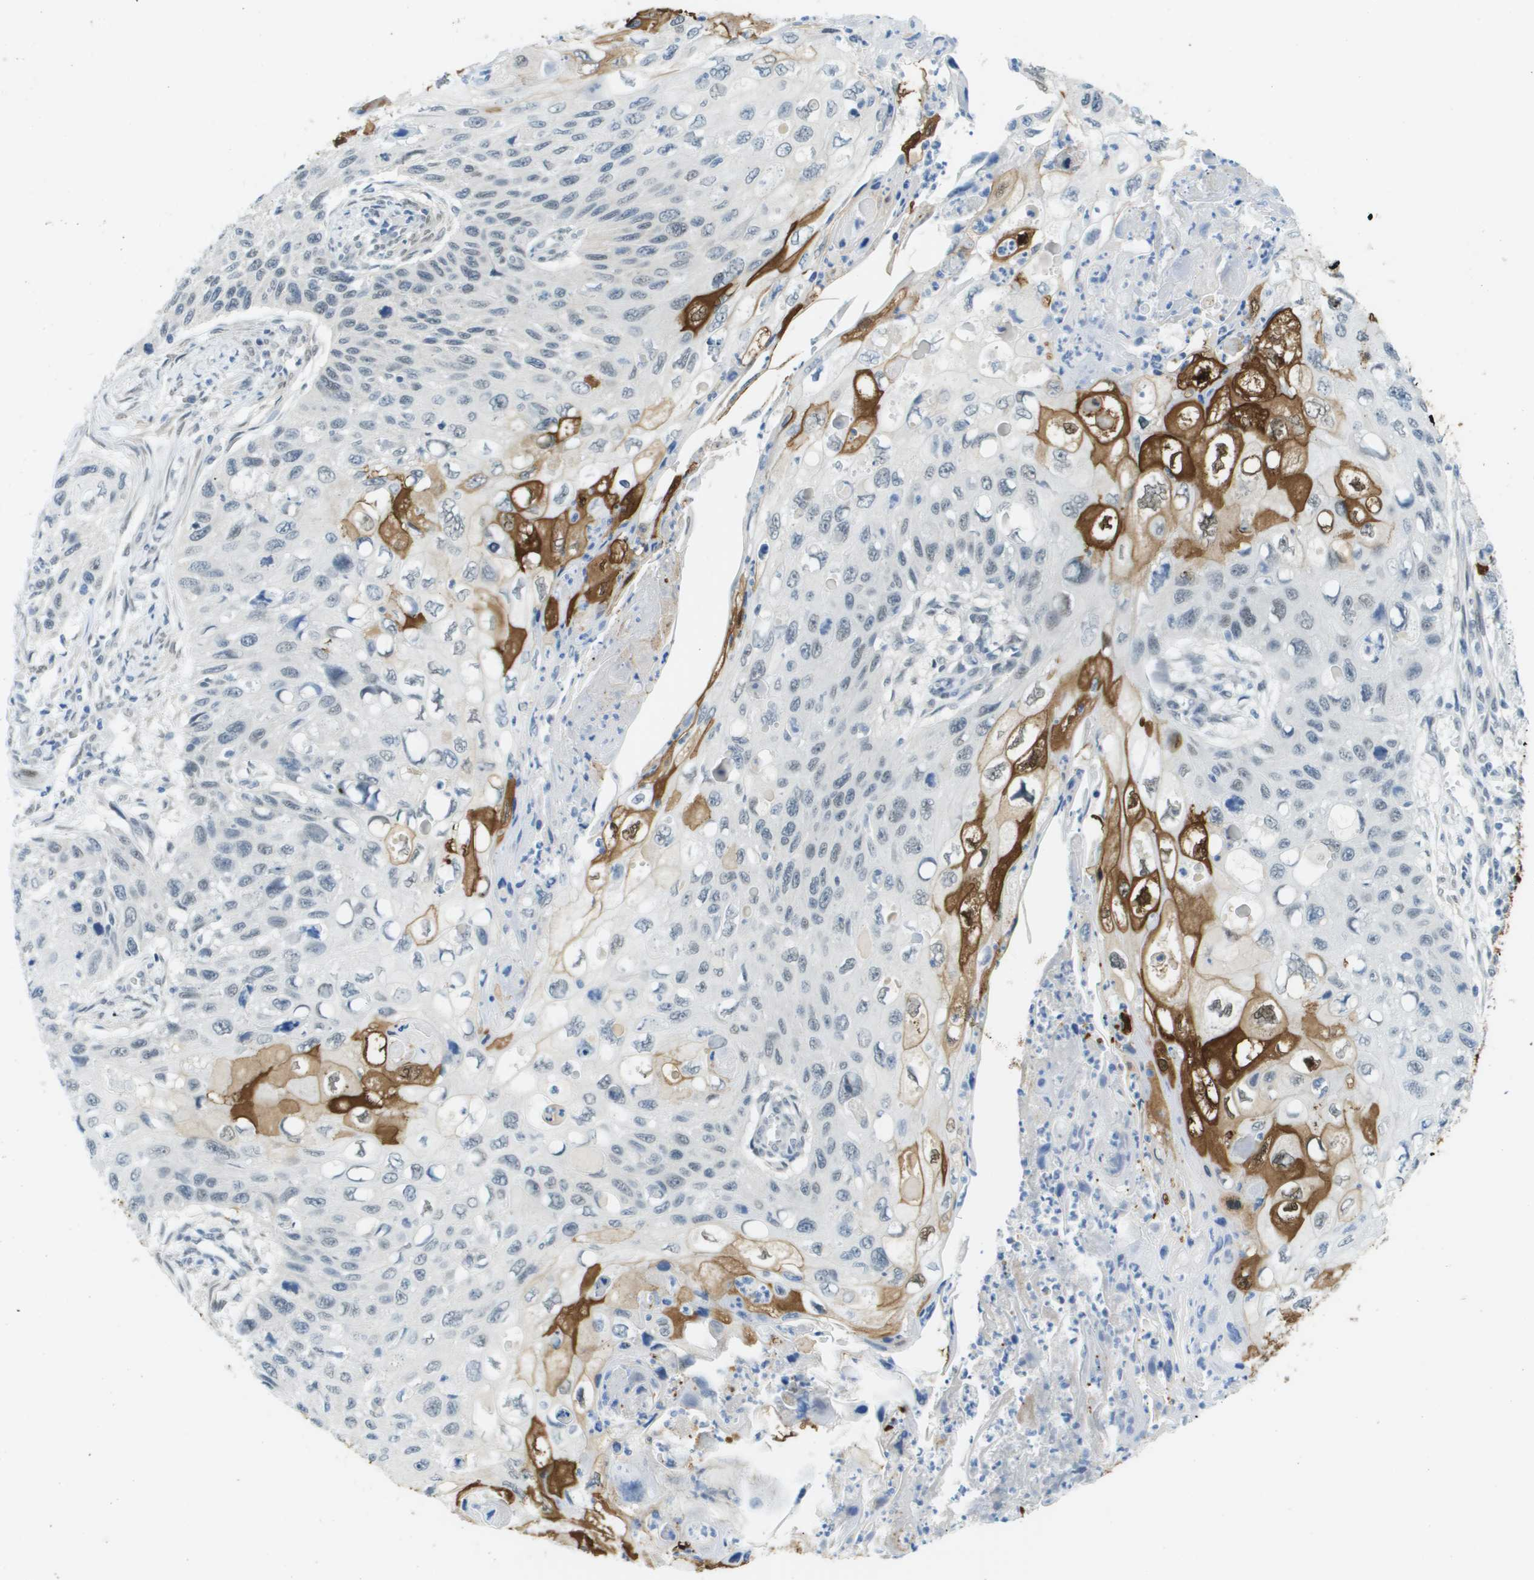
{"staining": {"intensity": "negative", "quantity": "none", "location": "none"}, "tissue": "cervical cancer", "cell_type": "Tumor cells", "image_type": "cancer", "snomed": [{"axis": "morphology", "description": "Squamous cell carcinoma, NOS"}, {"axis": "topography", "description": "Cervix"}], "caption": "High power microscopy micrograph of an immunohistochemistry photomicrograph of cervical cancer (squamous cell carcinoma), revealing no significant positivity in tumor cells. Brightfield microscopy of immunohistochemistry (IHC) stained with DAB (3,3'-diaminobenzidine) (brown) and hematoxylin (blue), captured at high magnification.", "gene": "ARID1B", "patient": {"sex": "female", "age": 70}}